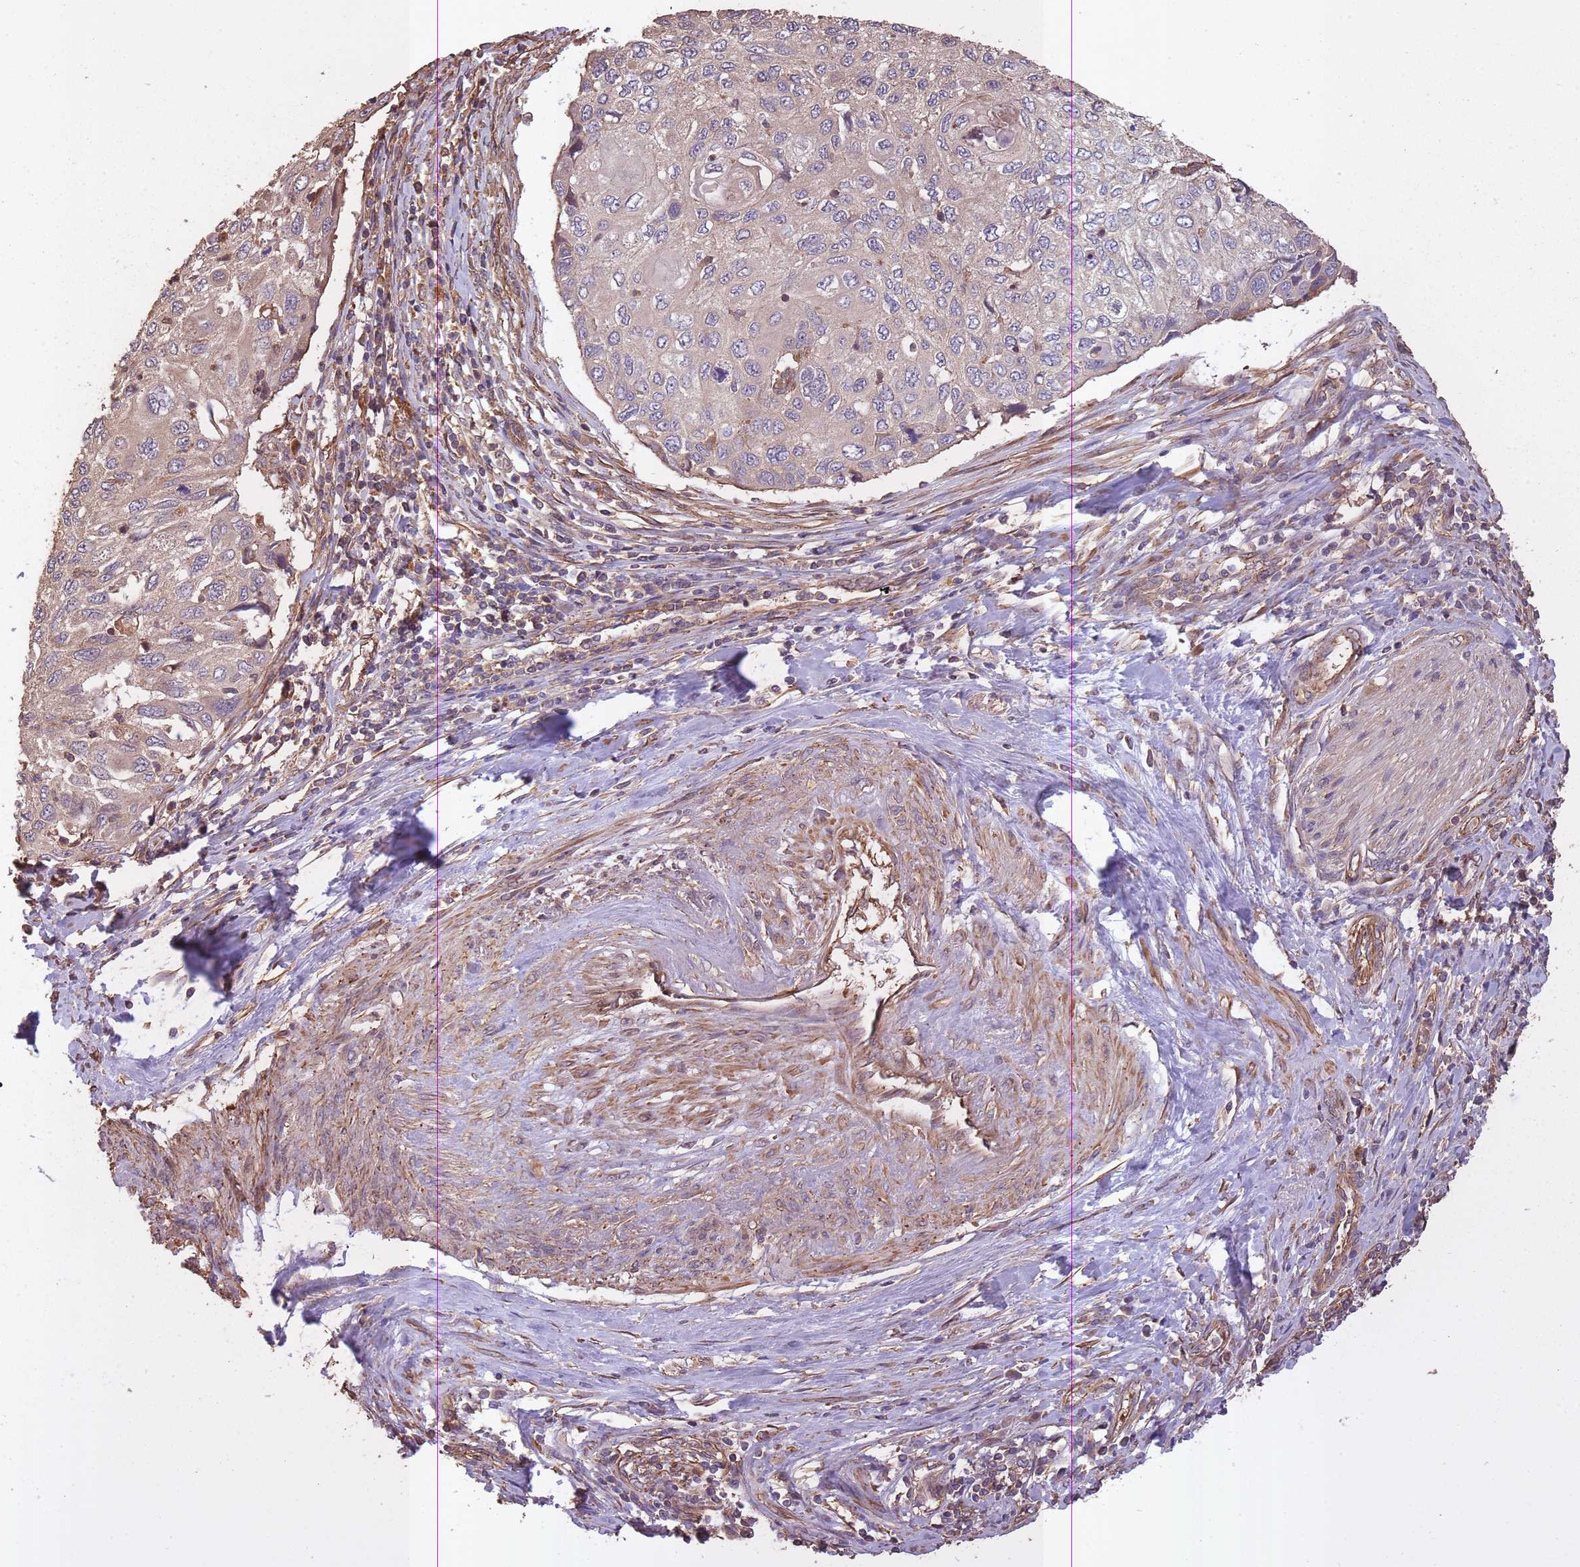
{"staining": {"intensity": "weak", "quantity": "<25%", "location": "cytoplasmic/membranous"}, "tissue": "cervical cancer", "cell_type": "Tumor cells", "image_type": "cancer", "snomed": [{"axis": "morphology", "description": "Squamous cell carcinoma, NOS"}, {"axis": "topography", "description": "Cervix"}], "caption": "Histopathology image shows no protein staining in tumor cells of cervical cancer (squamous cell carcinoma) tissue. Brightfield microscopy of immunohistochemistry (IHC) stained with DAB (3,3'-diaminobenzidine) (brown) and hematoxylin (blue), captured at high magnification.", "gene": "ARMH3", "patient": {"sex": "female", "age": 70}}